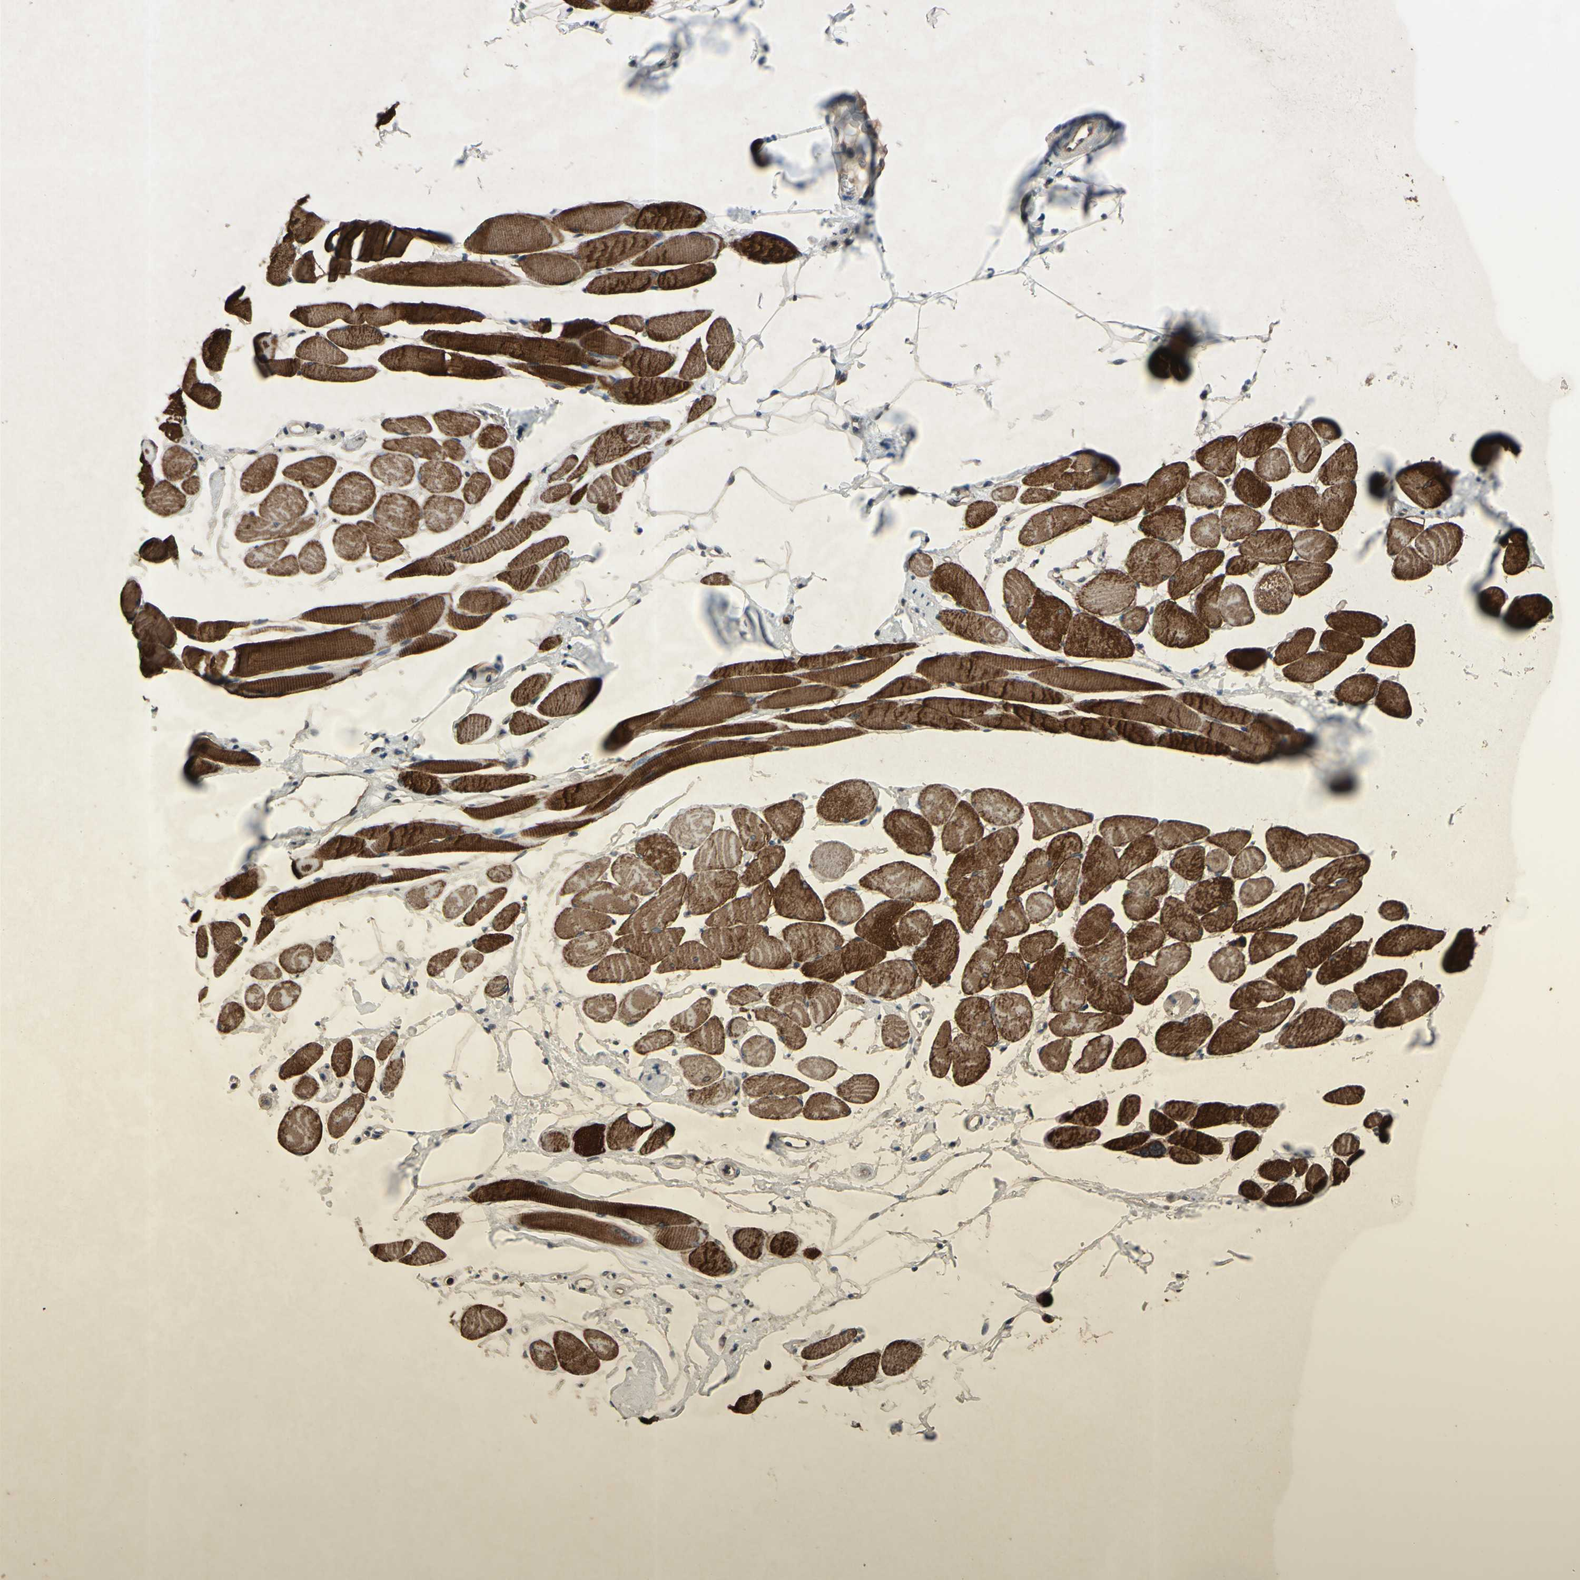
{"staining": {"intensity": "strong", "quantity": ">75%", "location": "cytoplasmic/membranous"}, "tissue": "skeletal muscle", "cell_type": "Myocytes", "image_type": "normal", "snomed": [{"axis": "morphology", "description": "Normal tissue, NOS"}, {"axis": "topography", "description": "Skeletal muscle"}, {"axis": "topography", "description": "Peripheral nerve tissue"}], "caption": "Myocytes reveal high levels of strong cytoplasmic/membranous expression in about >75% of cells in benign skeletal muscle.", "gene": "XIAP", "patient": {"sex": "female", "age": 84}}